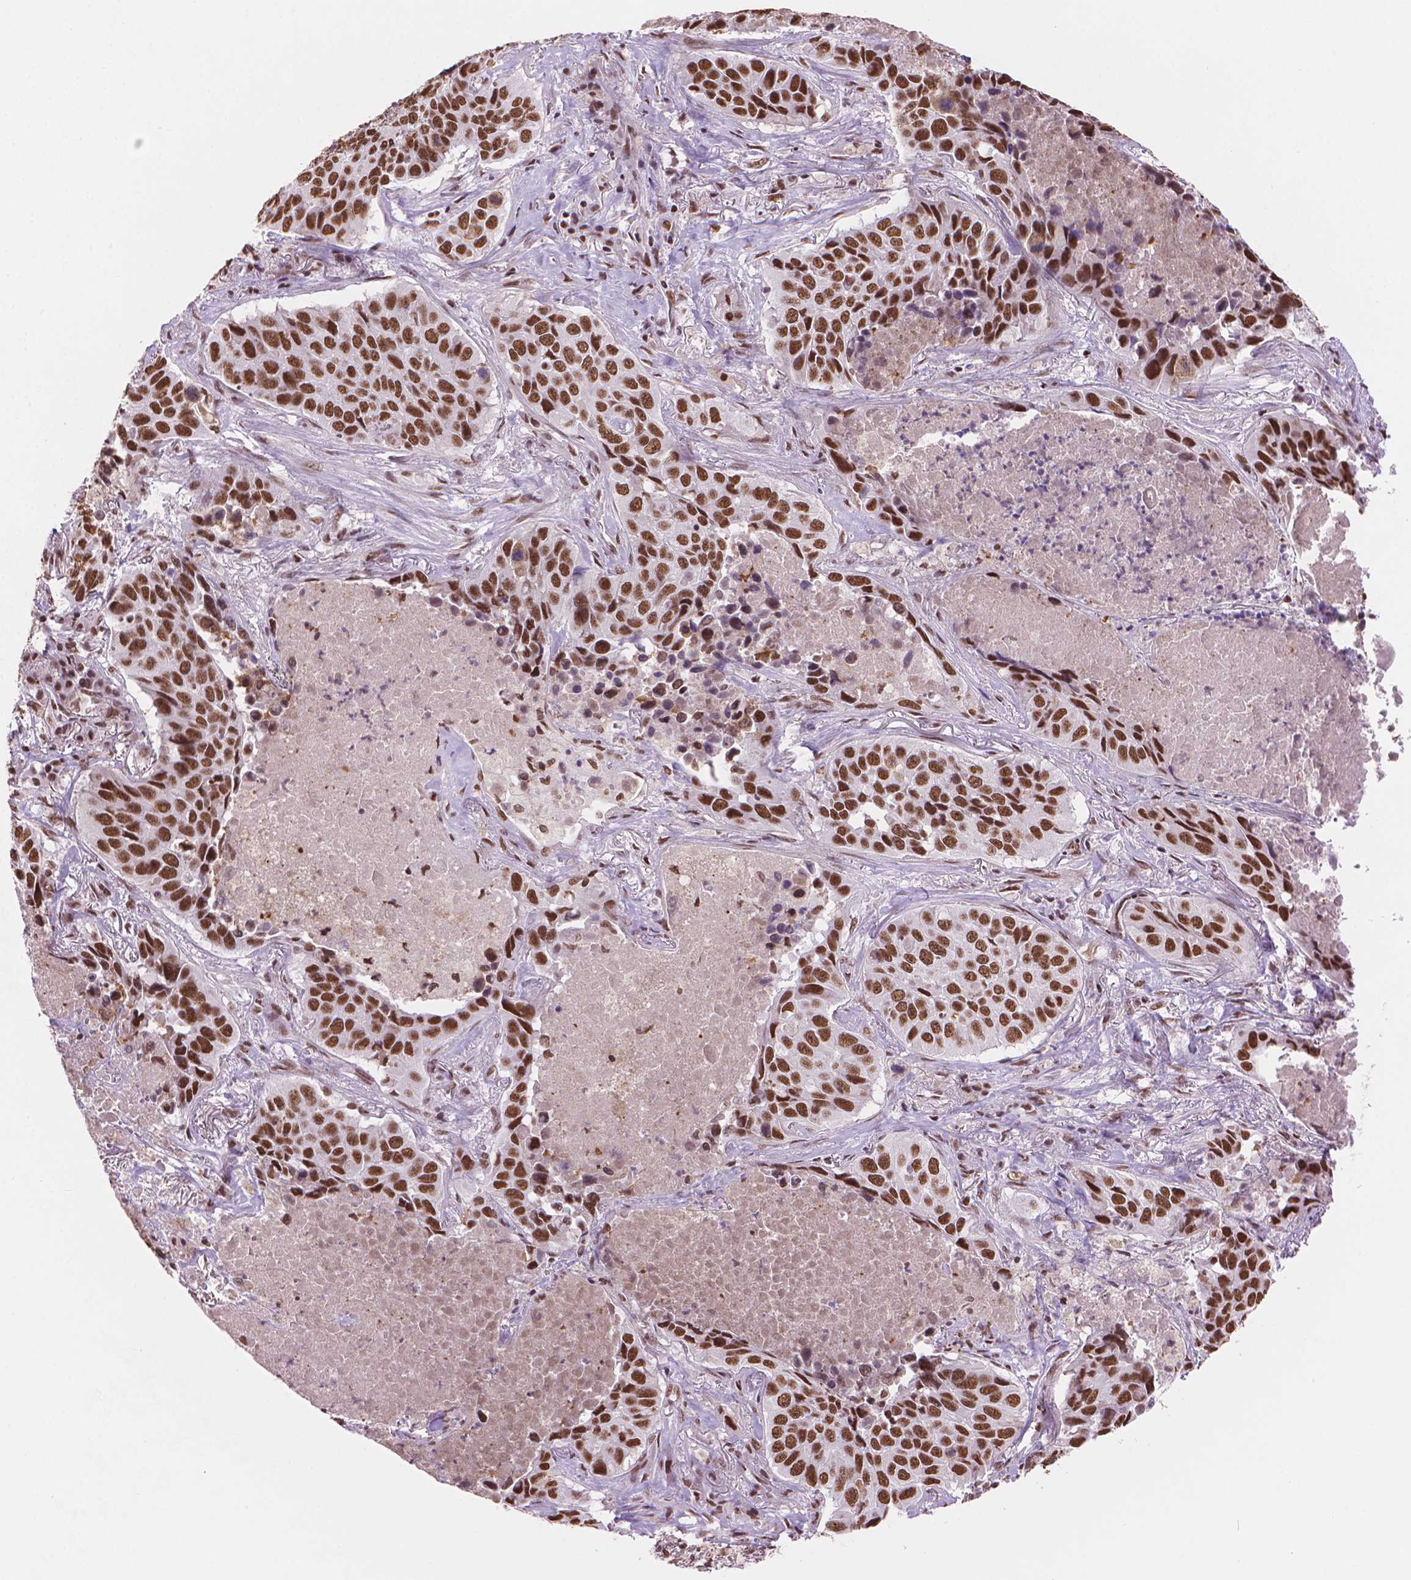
{"staining": {"intensity": "strong", "quantity": ">75%", "location": "nuclear"}, "tissue": "lung cancer", "cell_type": "Tumor cells", "image_type": "cancer", "snomed": [{"axis": "morphology", "description": "Normal tissue, NOS"}, {"axis": "morphology", "description": "Squamous cell carcinoma, NOS"}, {"axis": "topography", "description": "Bronchus"}, {"axis": "topography", "description": "Lung"}], "caption": "Immunohistochemistry (IHC) (DAB) staining of human lung cancer (squamous cell carcinoma) demonstrates strong nuclear protein staining in about >75% of tumor cells.", "gene": "RPA4", "patient": {"sex": "male", "age": 64}}